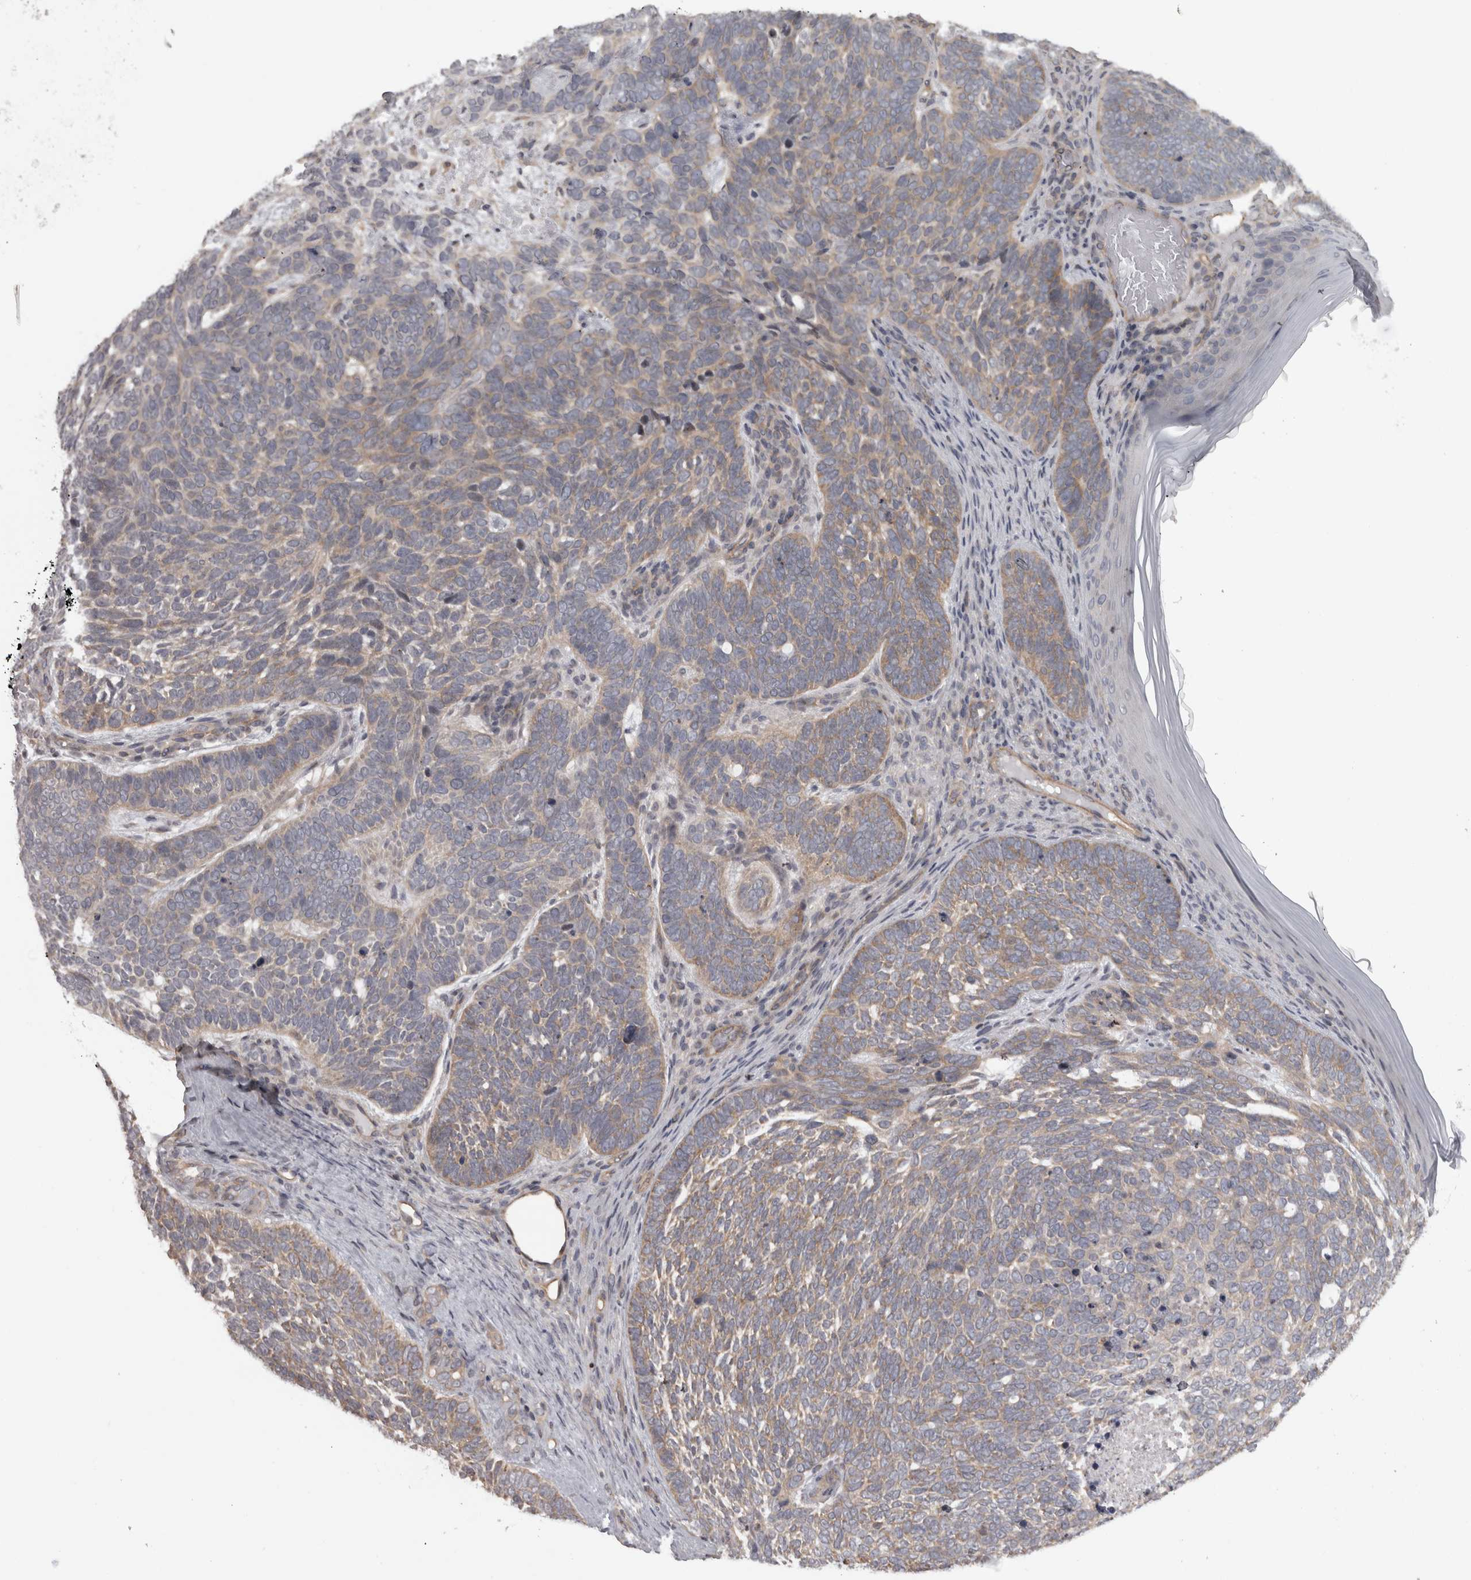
{"staining": {"intensity": "moderate", "quantity": "25%-75%", "location": "cytoplasmic/membranous"}, "tissue": "skin cancer", "cell_type": "Tumor cells", "image_type": "cancer", "snomed": [{"axis": "morphology", "description": "Basal cell carcinoma"}, {"axis": "topography", "description": "Skin"}], "caption": "An image of human skin basal cell carcinoma stained for a protein shows moderate cytoplasmic/membranous brown staining in tumor cells. (IHC, brightfield microscopy, high magnification).", "gene": "PPP1R12B", "patient": {"sex": "female", "age": 85}}